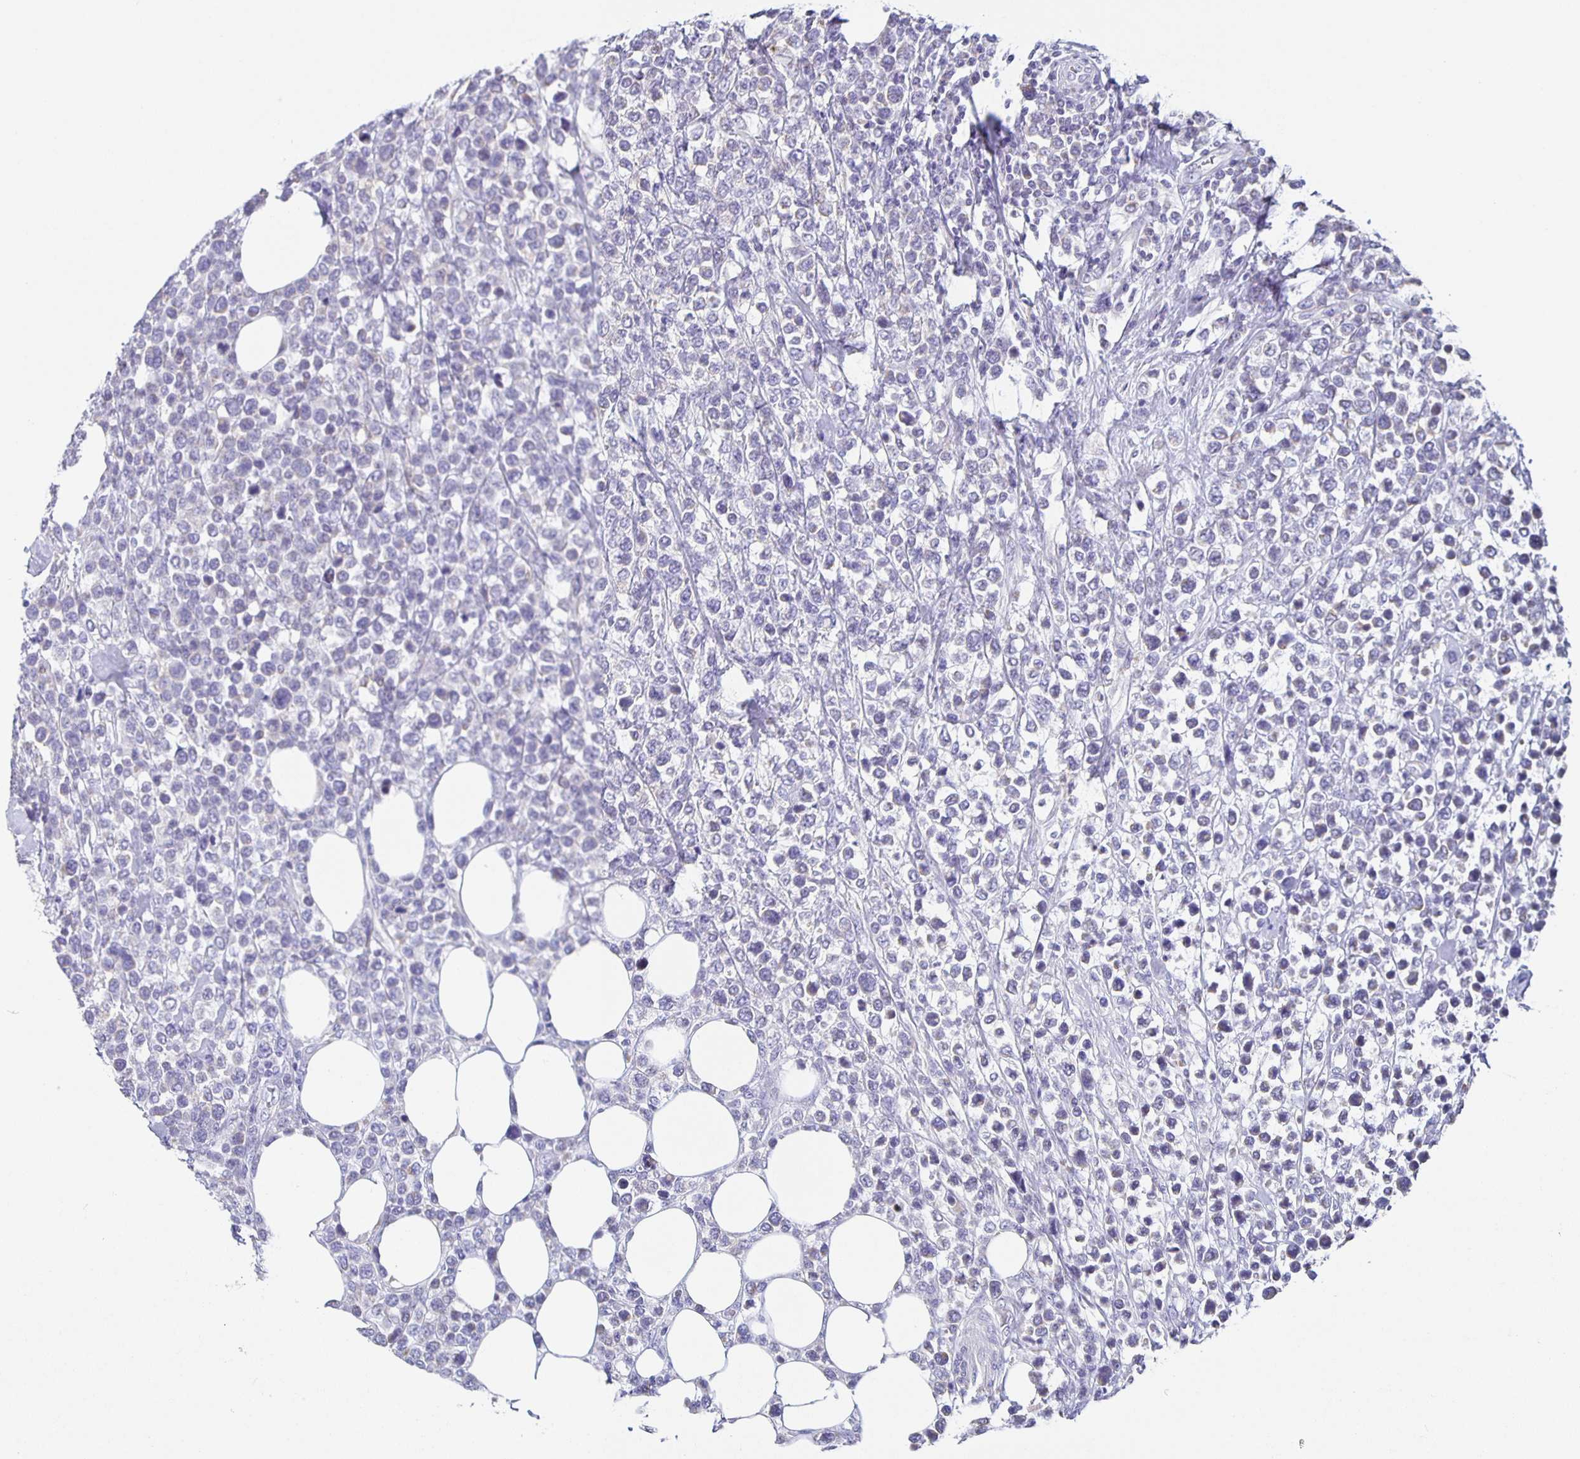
{"staining": {"intensity": "negative", "quantity": "none", "location": "none"}, "tissue": "lymphoma", "cell_type": "Tumor cells", "image_type": "cancer", "snomed": [{"axis": "morphology", "description": "Malignant lymphoma, non-Hodgkin's type, High grade"}, {"axis": "topography", "description": "Soft tissue"}], "caption": "High magnification brightfield microscopy of lymphoma stained with DAB (3,3'-diaminobenzidine) (brown) and counterstained with hematoxylin (blue): tumor cells show no significant staining. Brightfield microscopy of immunohistochemistry (IHC) stained with DAB (brown) and hematoxylin (blue), captured at high magnification.", "gene": "TPPP", "patient": {"sex": "female", "age": 56}}